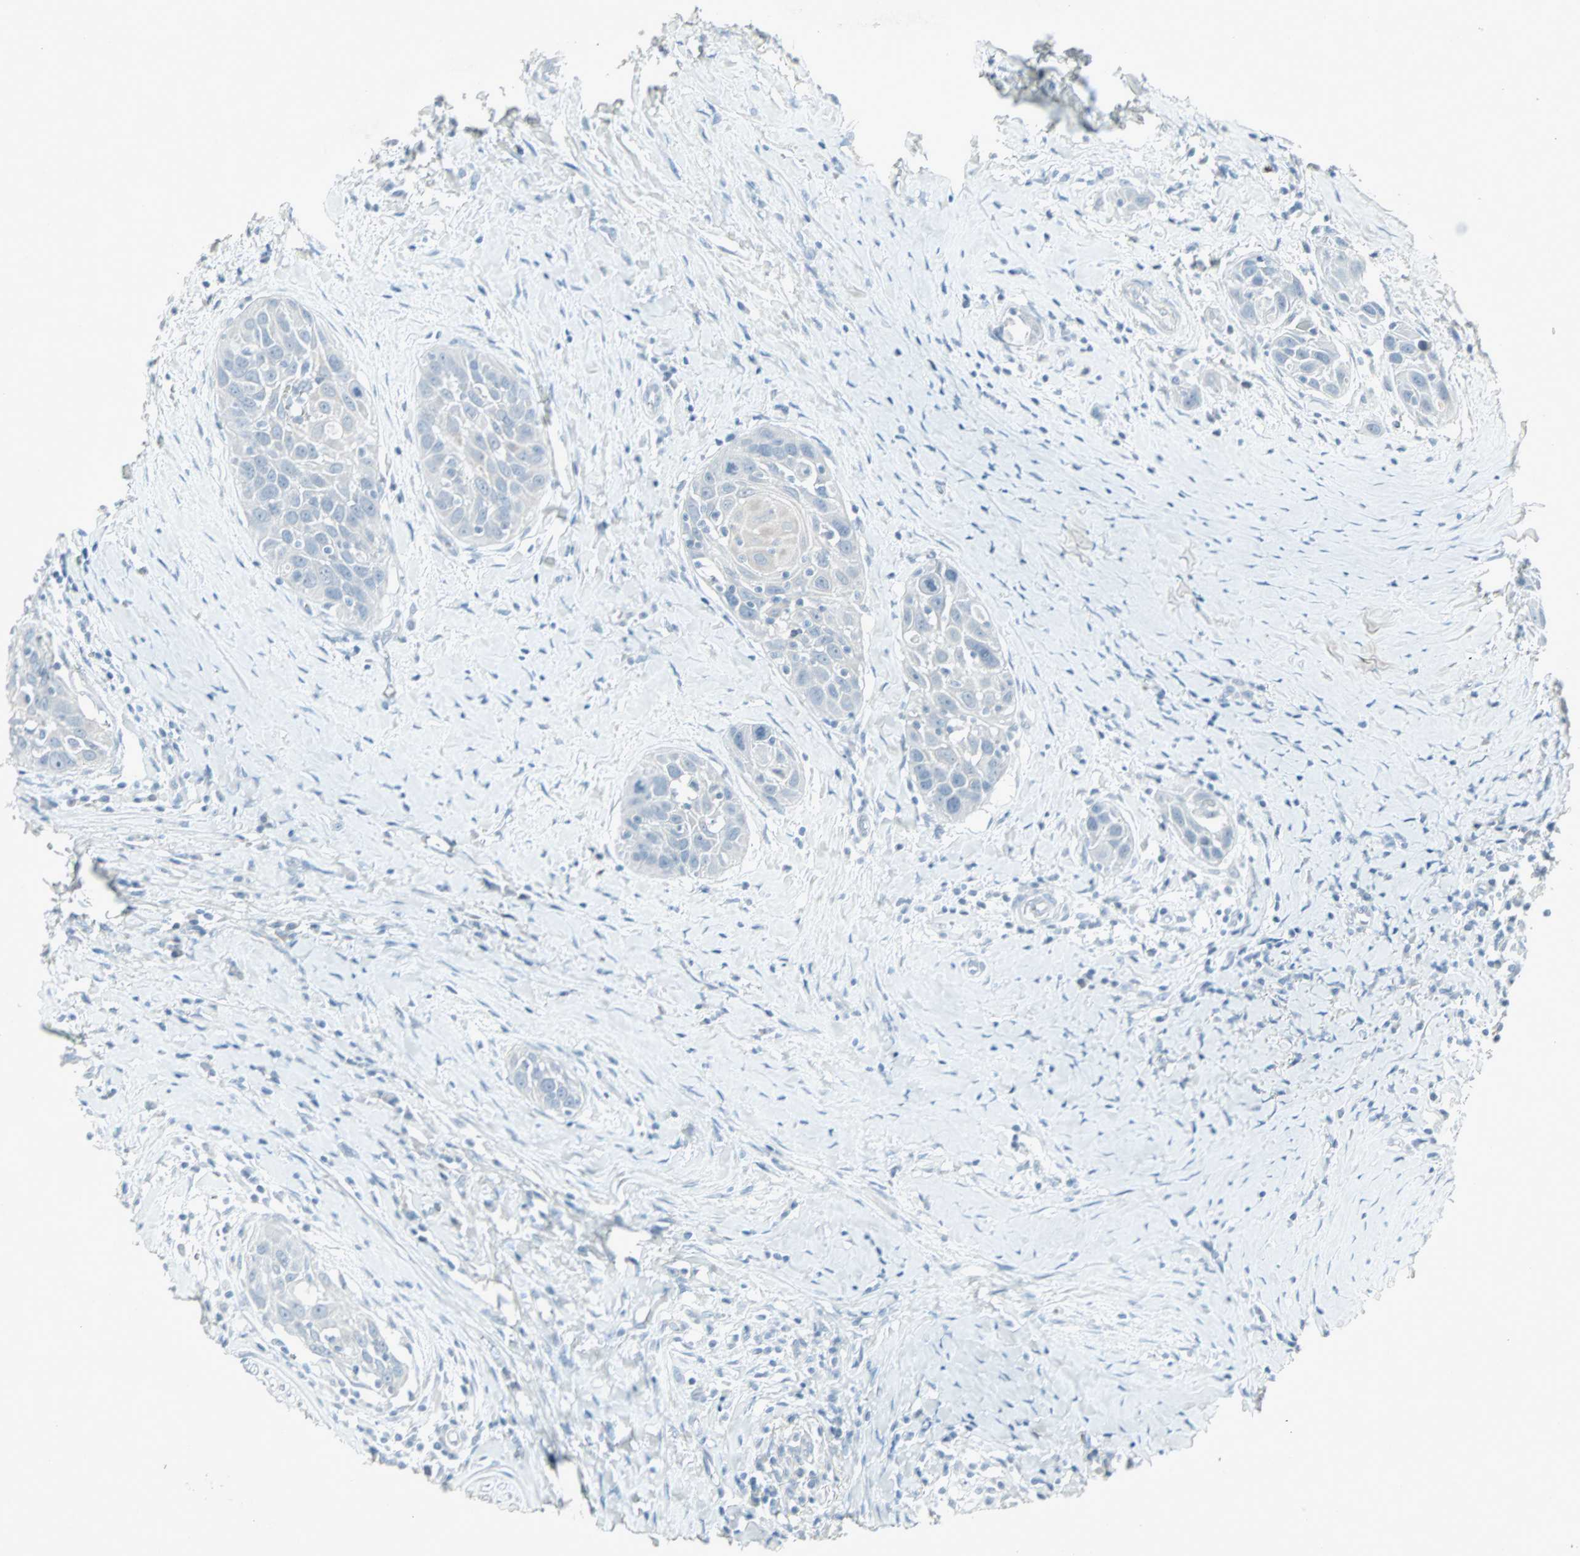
{"staining": {"intensity": "negative", "quantity": "none", "location": "none"}, "tissue": "head and neck cancer", "cell_type": "Tumor cells", "image_type": "cancer", "snomed": [{"axis": "morphology", "description": "Normal tissue, NOS"}, {"axis": "morphology", "description": "Squamous cell carcinoma, NOS"}, {"axis": "topography", "description": "Oral tissue"}, {"axis": "topography", "description": "Head-Neck"}], "caption": "There is no significant expression in tumor cells of squamous cell carcinoma (head and neck). Nuclei are stained in blue.", "gene": "LANCL3", "patient": {"sex": "female", "age": 50}}